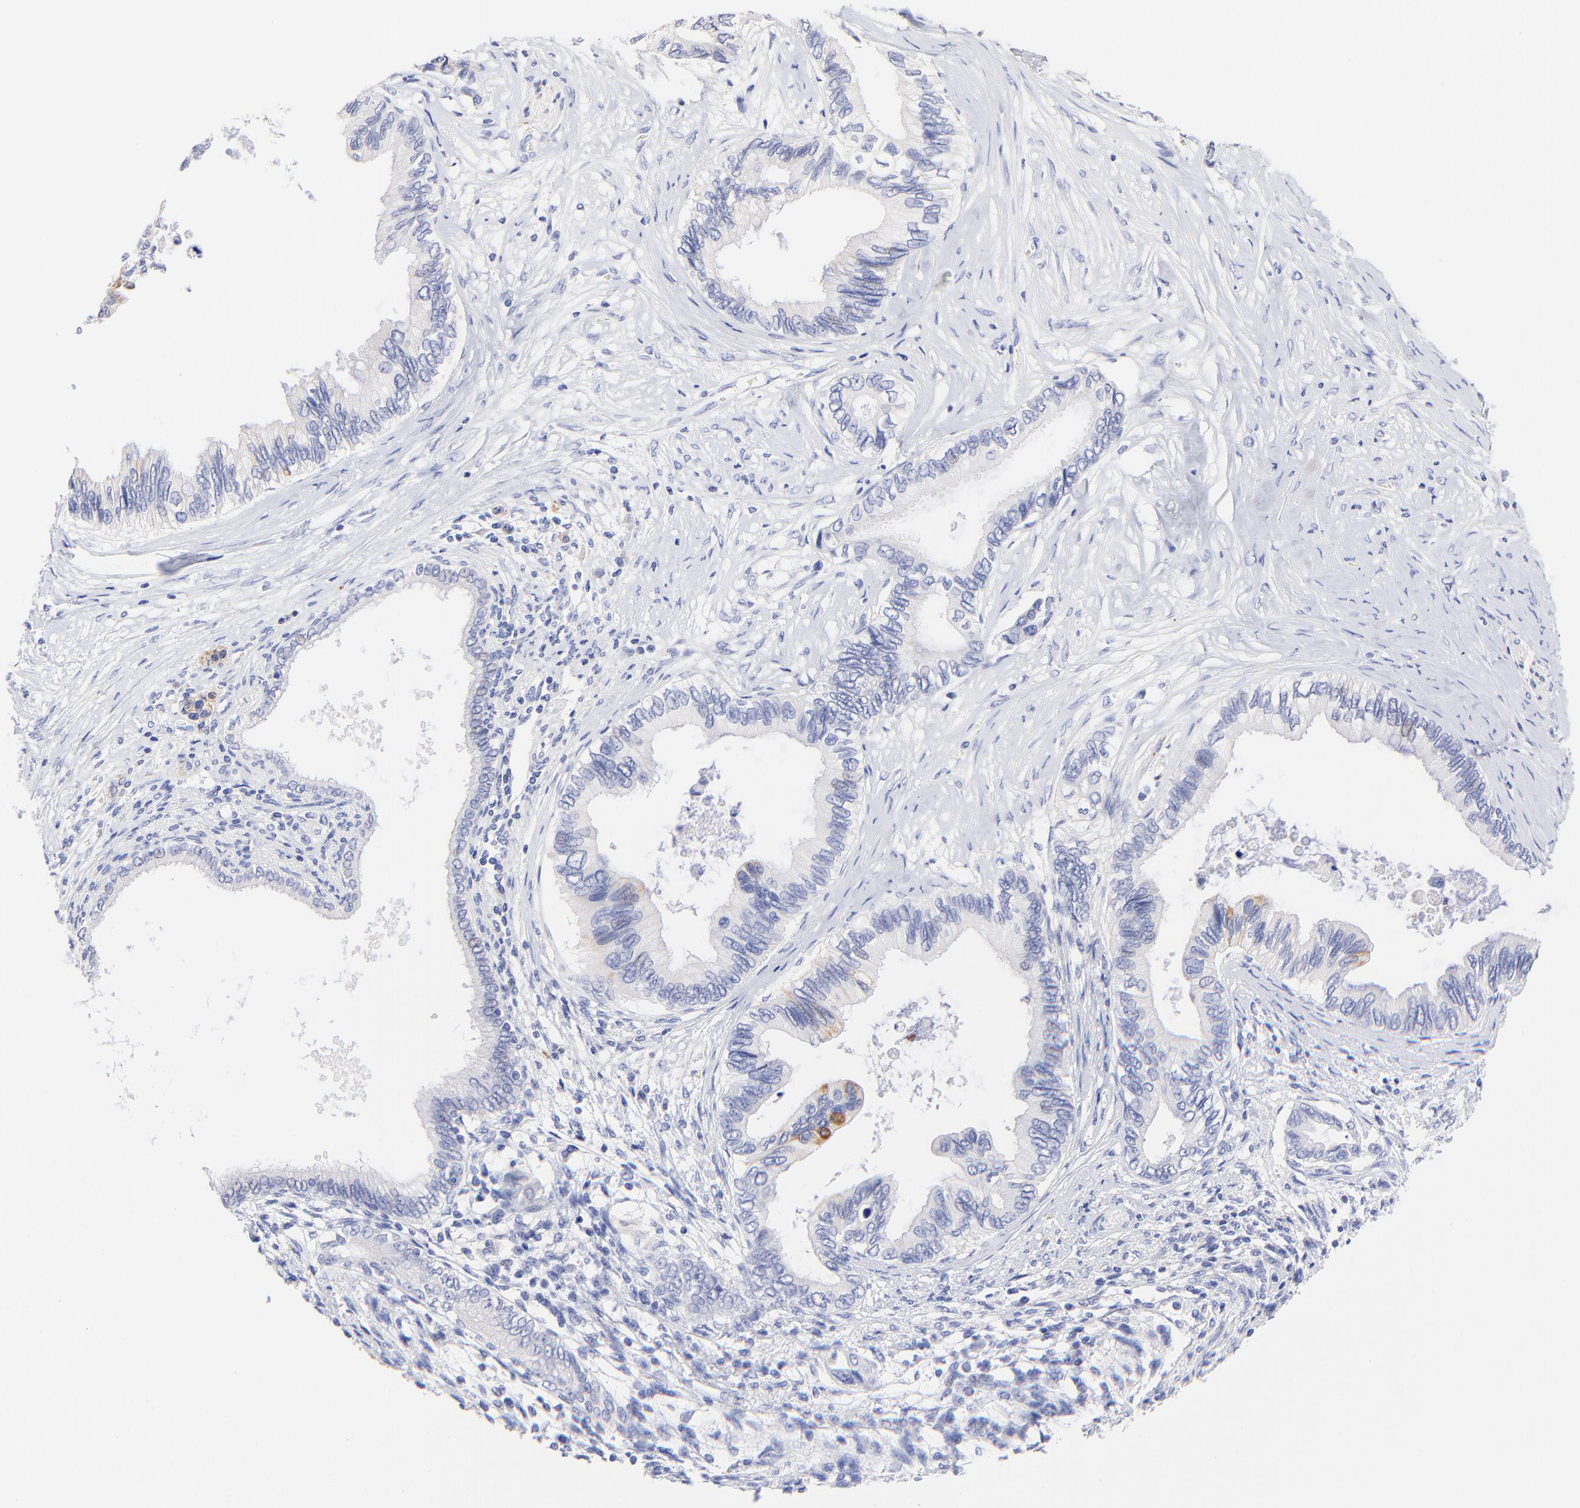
{"staining": {"intensity": "moderate", "quantity": "<25%", "location": "cytoplasmic/membranous"}, "tissue": "pancreatic cancer", "cell_type": "Tumor cells", "image_type": "cancer", "snomed": [{"axis": "morphology", "description": "Adenocarcinoma, NOS"}, {"axis": "topography", "description": "Pancreas"}], "caption": "Brown immunohistochemical staining in human pancreatic adenocarcinoma reveals moderate cytoplasmic/membranous positivity in approximately <25% of tumor cells.", "gene": "RAB3A", "patient": {"sex": "female", "age": 66}}